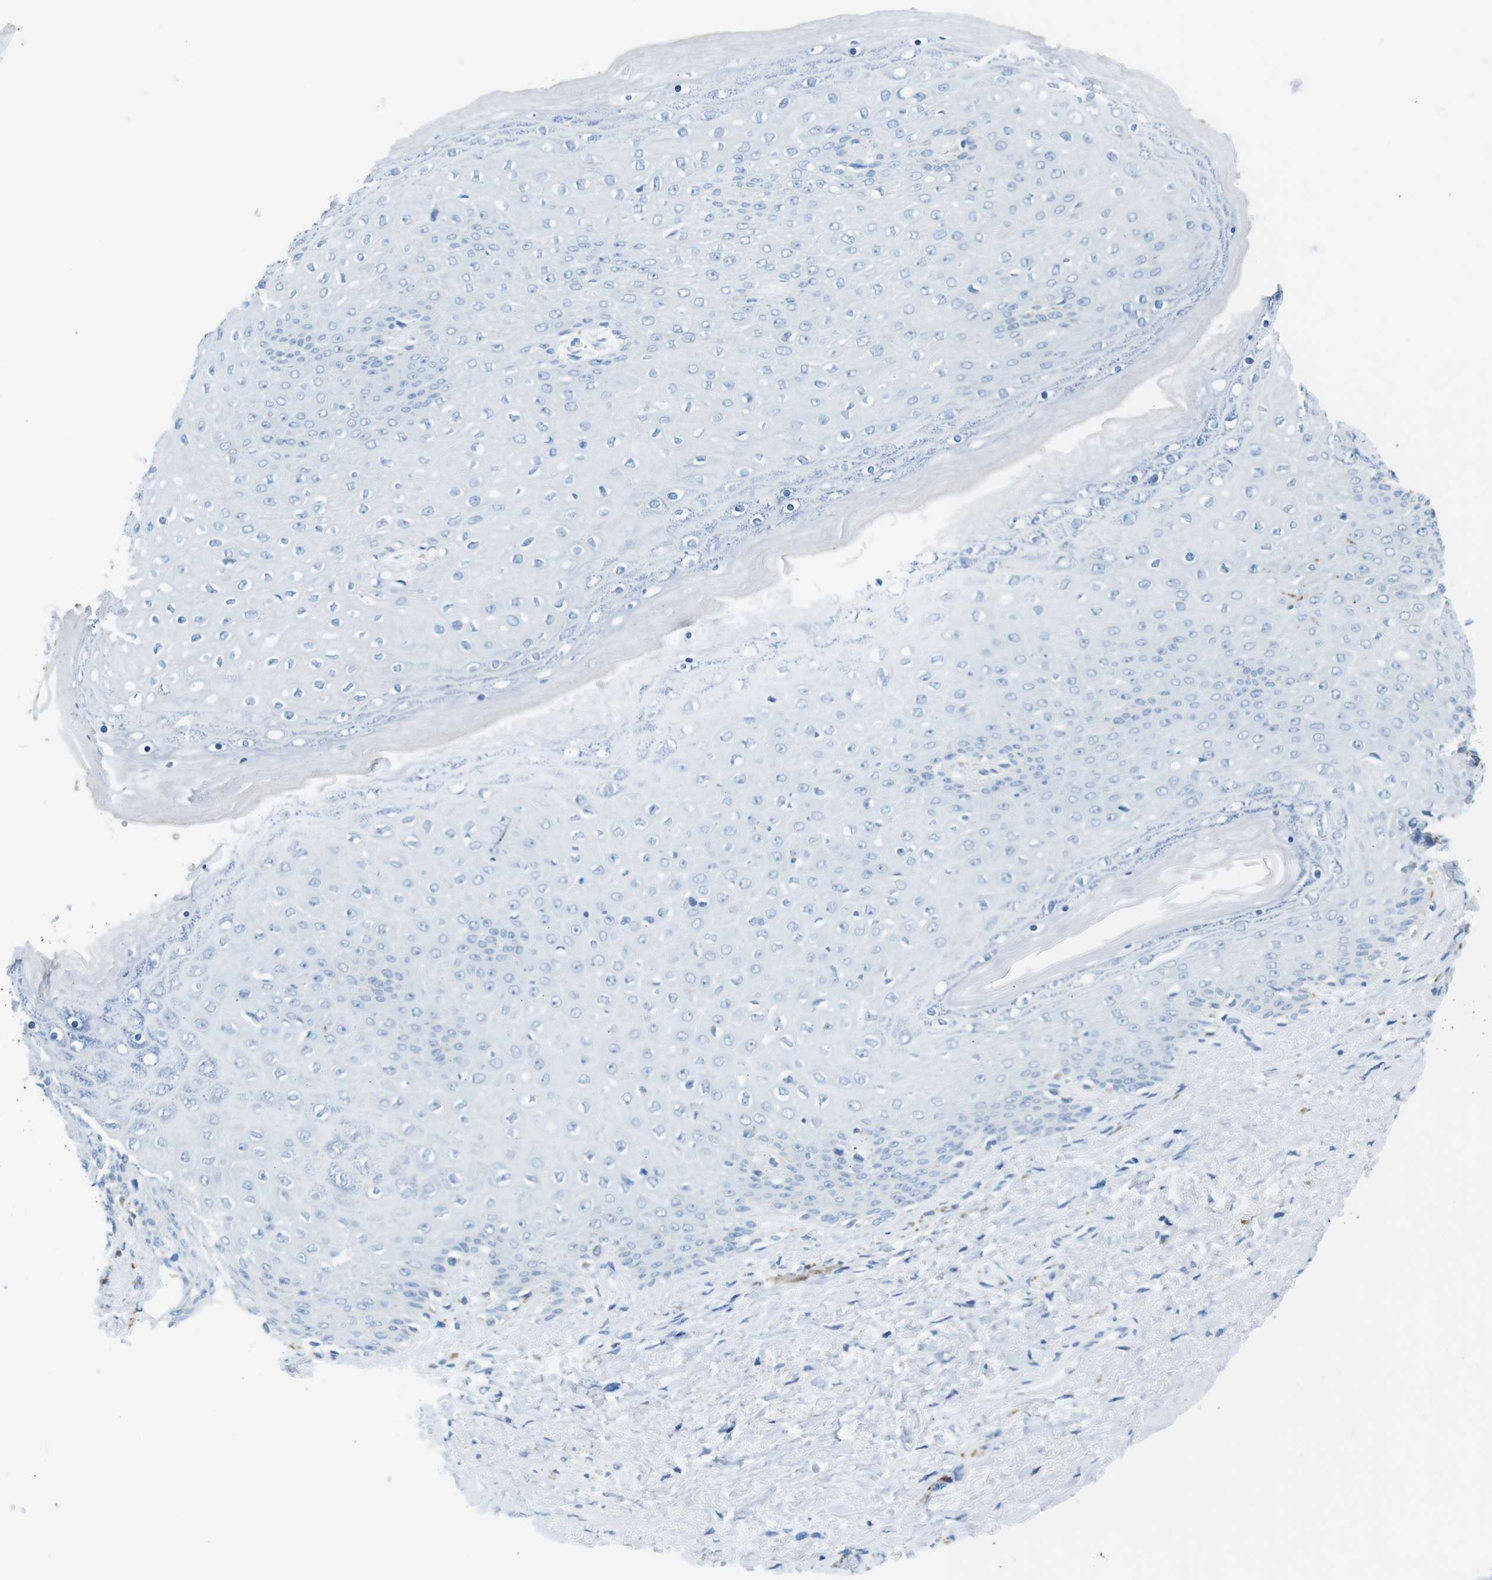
{"staining": {"intensity": "negative", "quantity": "none", "location": "none"}, "tissue": "skin", "cell_type": "Epidermal cells", "image_type": "normal", "snomed": [{"axis": "morphology", "description": "Normal tissue, NOS"}, {"axis": "topography", "description": "Anal"}], "caption": "Skin stained for a protein using IHC reveals no expression epidermal cells.", "gene": "GAP43", "patient": {"sex": "female", "age": 46}}